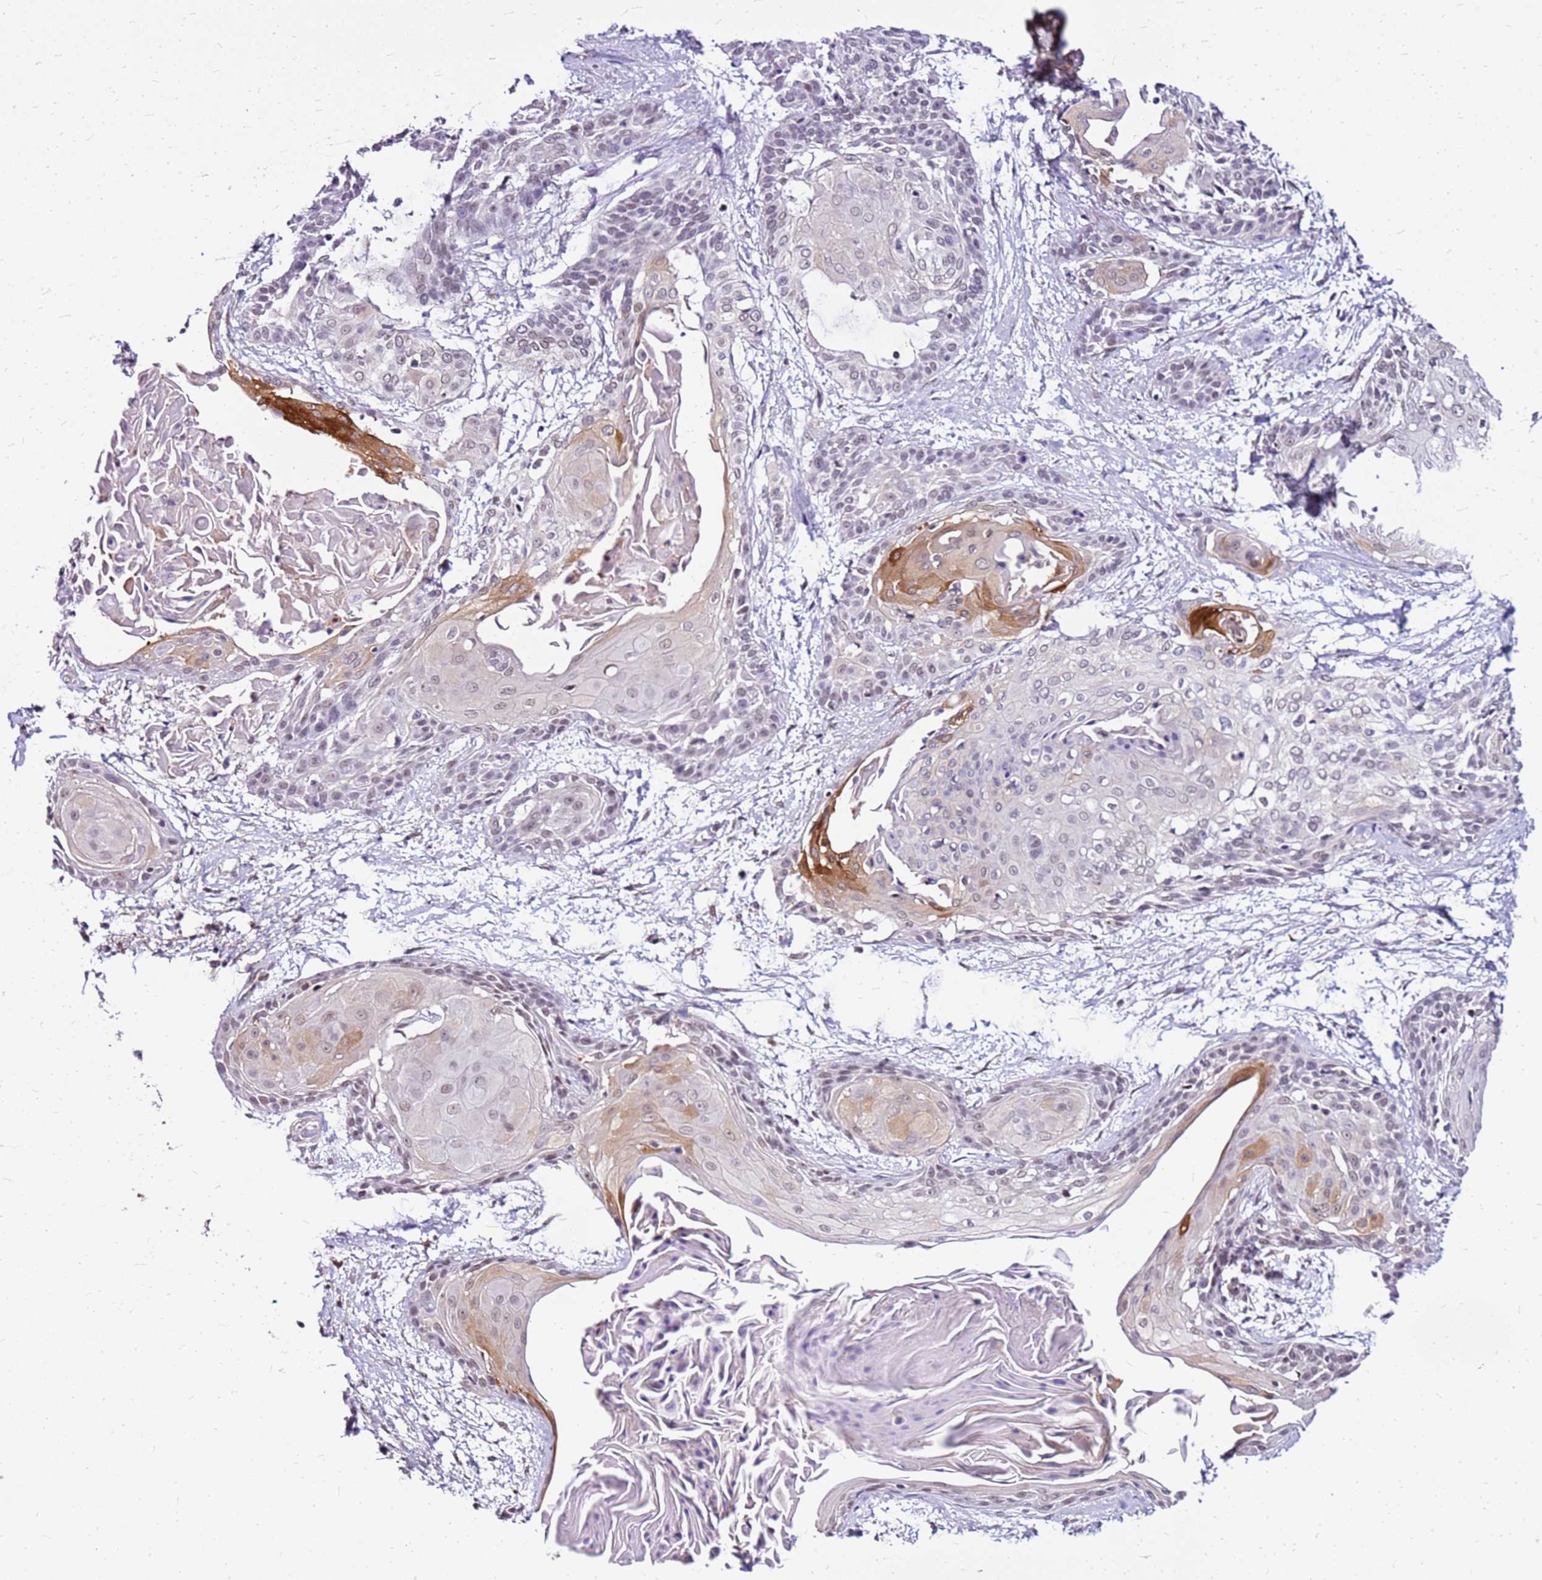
{"staining": {"intensity": "moderate", "quantity": "<25%", "location": "cytoplasmic/membranous"}, "tissue": "cervical cancer", "cell_type": "Tumor cells", "image_type": "cancer", "snomed": [{"axis": "morphology", "description": "Squamous cell carcinoma, NOS"}, {"axis": "topography", "description": "Cervix"}], "caption": "Immunohistochemistry image of squamous cell carcinoma (cervical) stained for a protein (brown), which reveals low levels of moderate cytoplasmic/membranous staining in approximately <25% of tumor cells.", "gene": "ALDH1A3", "patient": {"sex": "female", "age": 57}}